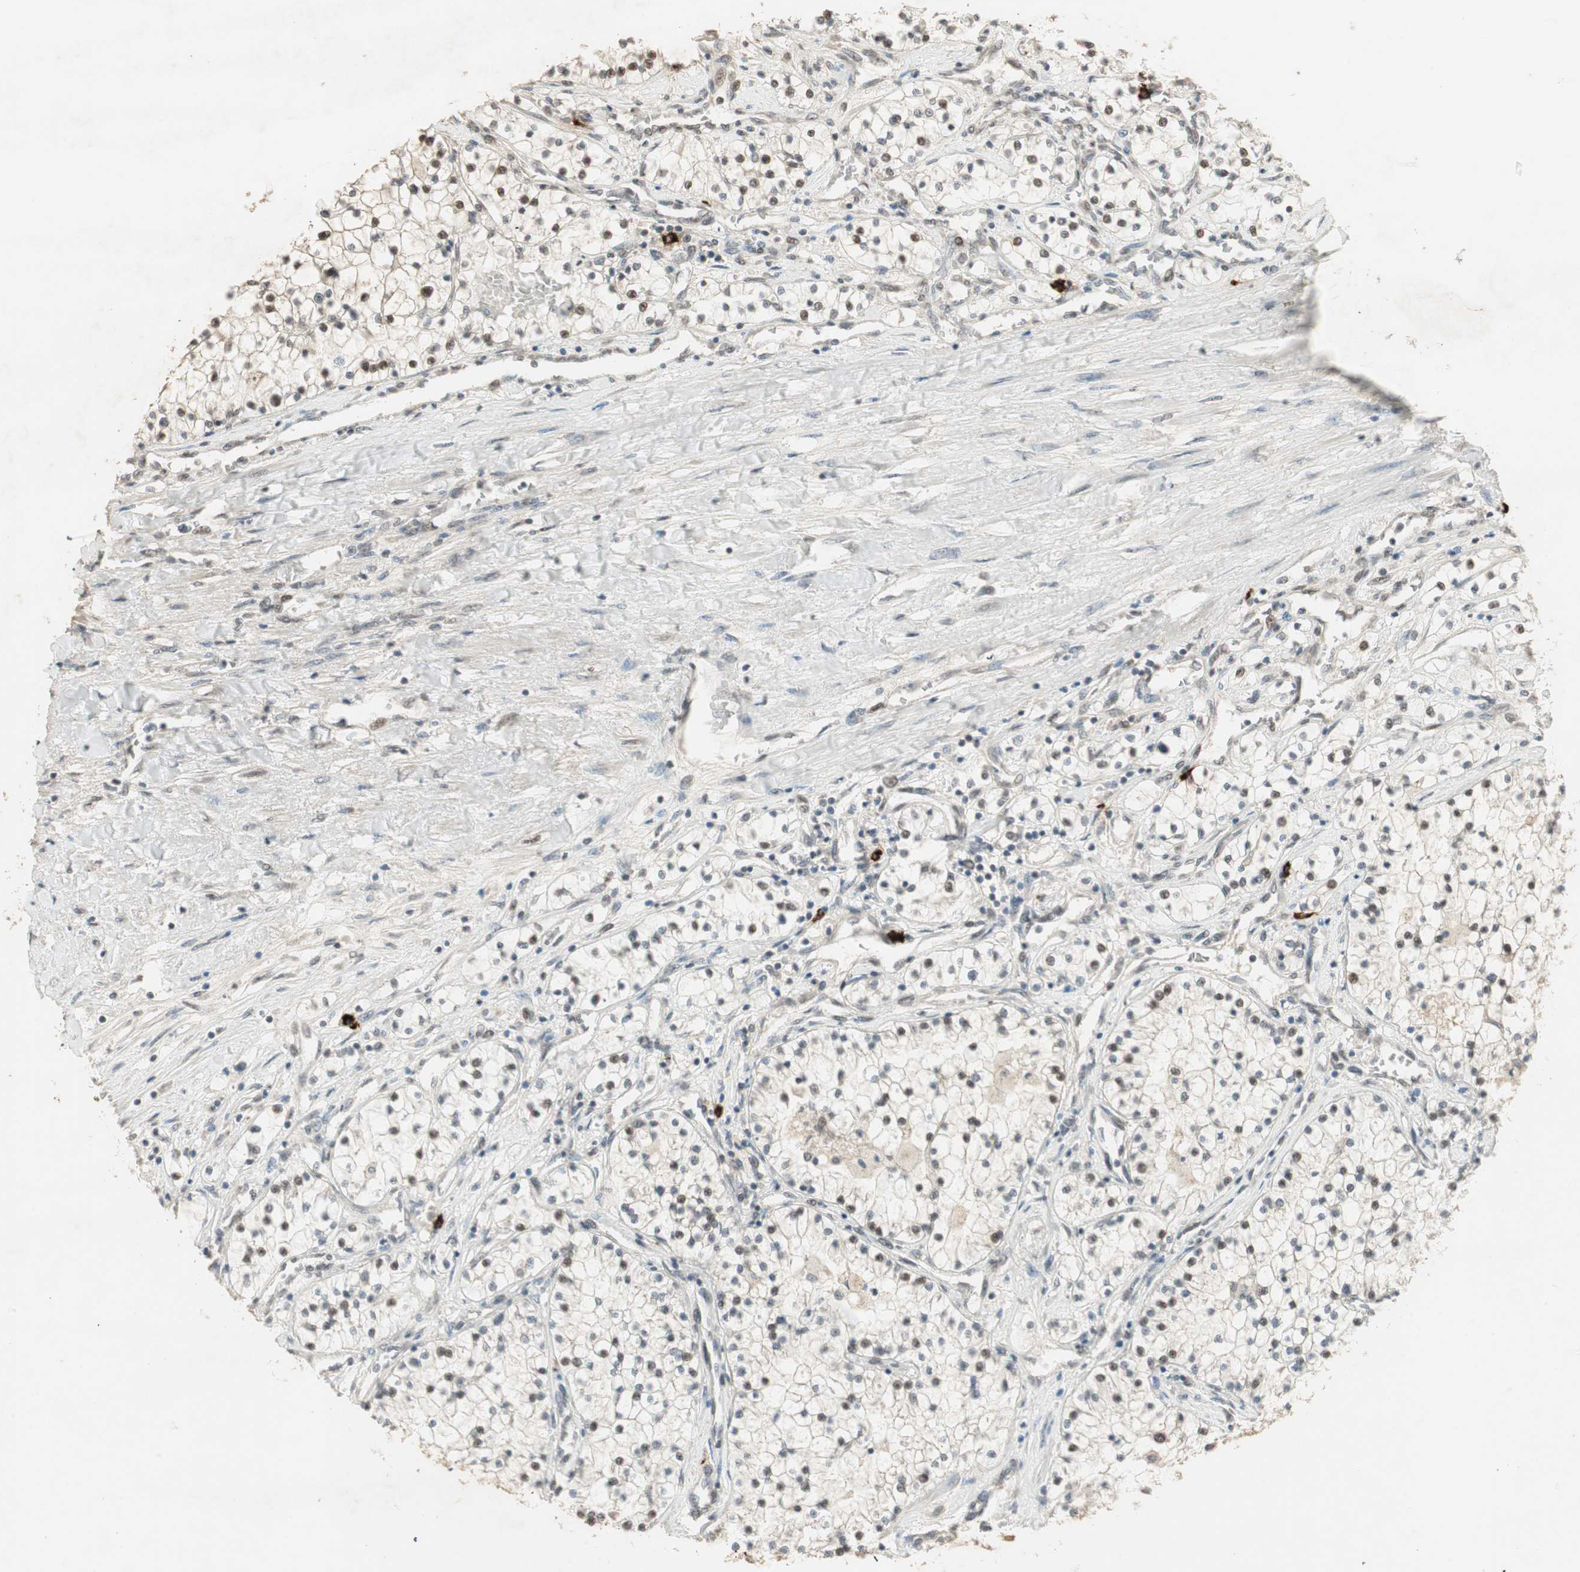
{"staining": {"intensity": "moderate", "quantity": "25%-75%", "location": "cytoplasmic/membranous"}, "tissue": "renal cancer", "cell_type": "Tumor cells", "image_type": "cancer", "snomed": [{"axis": "morphology", "description": "Adenocarcinoma, NOS"}, {"axis": "topography", "description": "Kidney"}], "caption": "This is an image of immunohistochemistry (IHC) staining of renal cancer (adenocarcinoma), which shows moderate expression in the cytoplasmic/membranous of tumor cells.", "gene": "ETV4", "patient": {"sex": "male", "age": 68}}